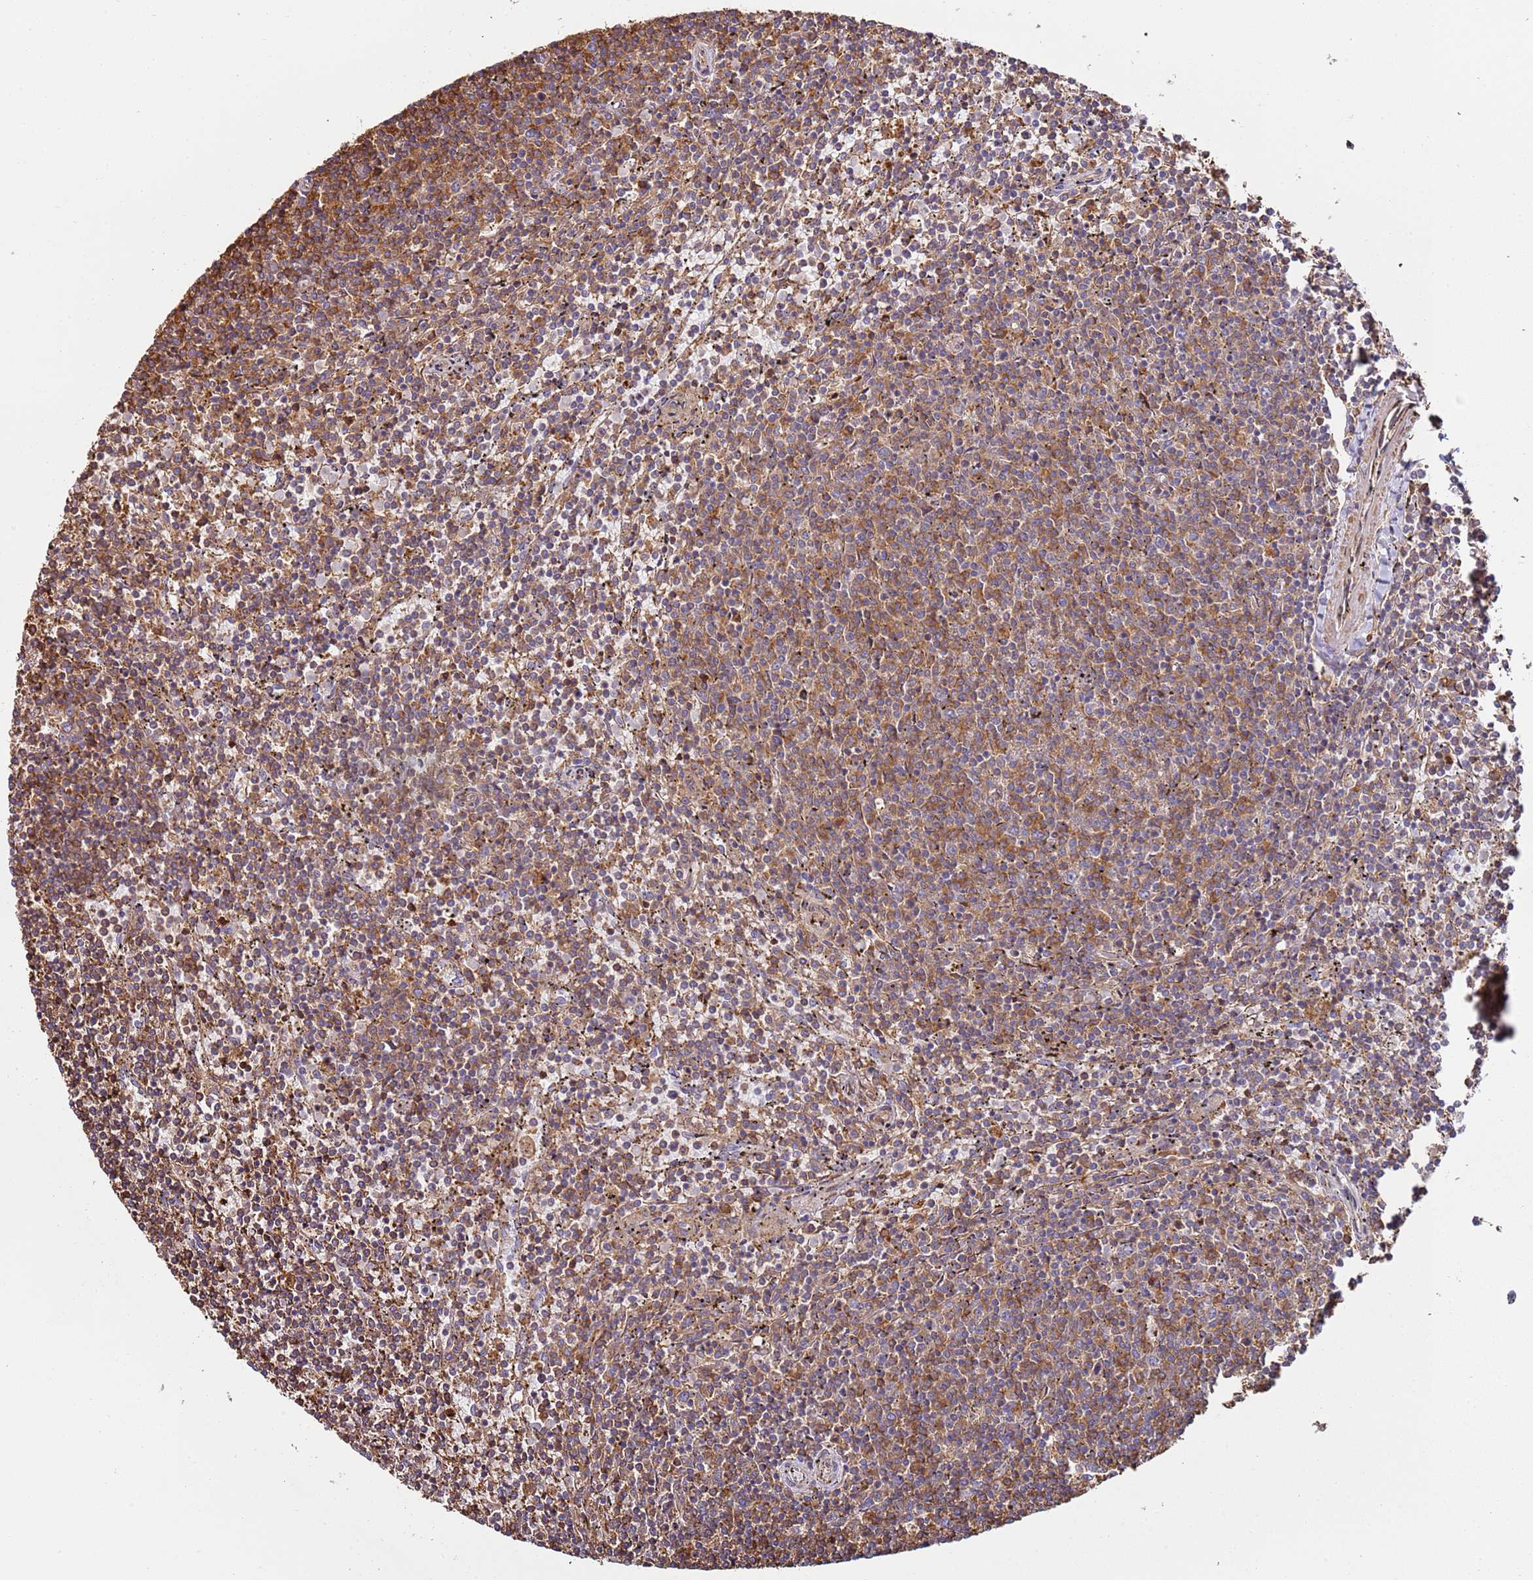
{"staining": {"intensity": "moderate", "quantity": ">75%", "location": "cytoplasmic/membranous"}, "tissue": "lymphoma", "cell_type": "Tumor cells", "image_type": "cancer", "snomed": [{"axis": "morphology", "description": "Malignant lymphoma, non-Hodgkin's type, Low grade"}, {"axis": "topography", "description": "Spleen"}], "caption": "IHC micrograph of malignant lymphoma, non-Hodgkin's type (low-grade) stained for a protein (brown), which shows medium levels of moderate cytoplasmic/membranous positivity in approximately >75% of tumor cells.", "gene": "CYP2U1", "patient": {"sex": "female", "age": 50}}